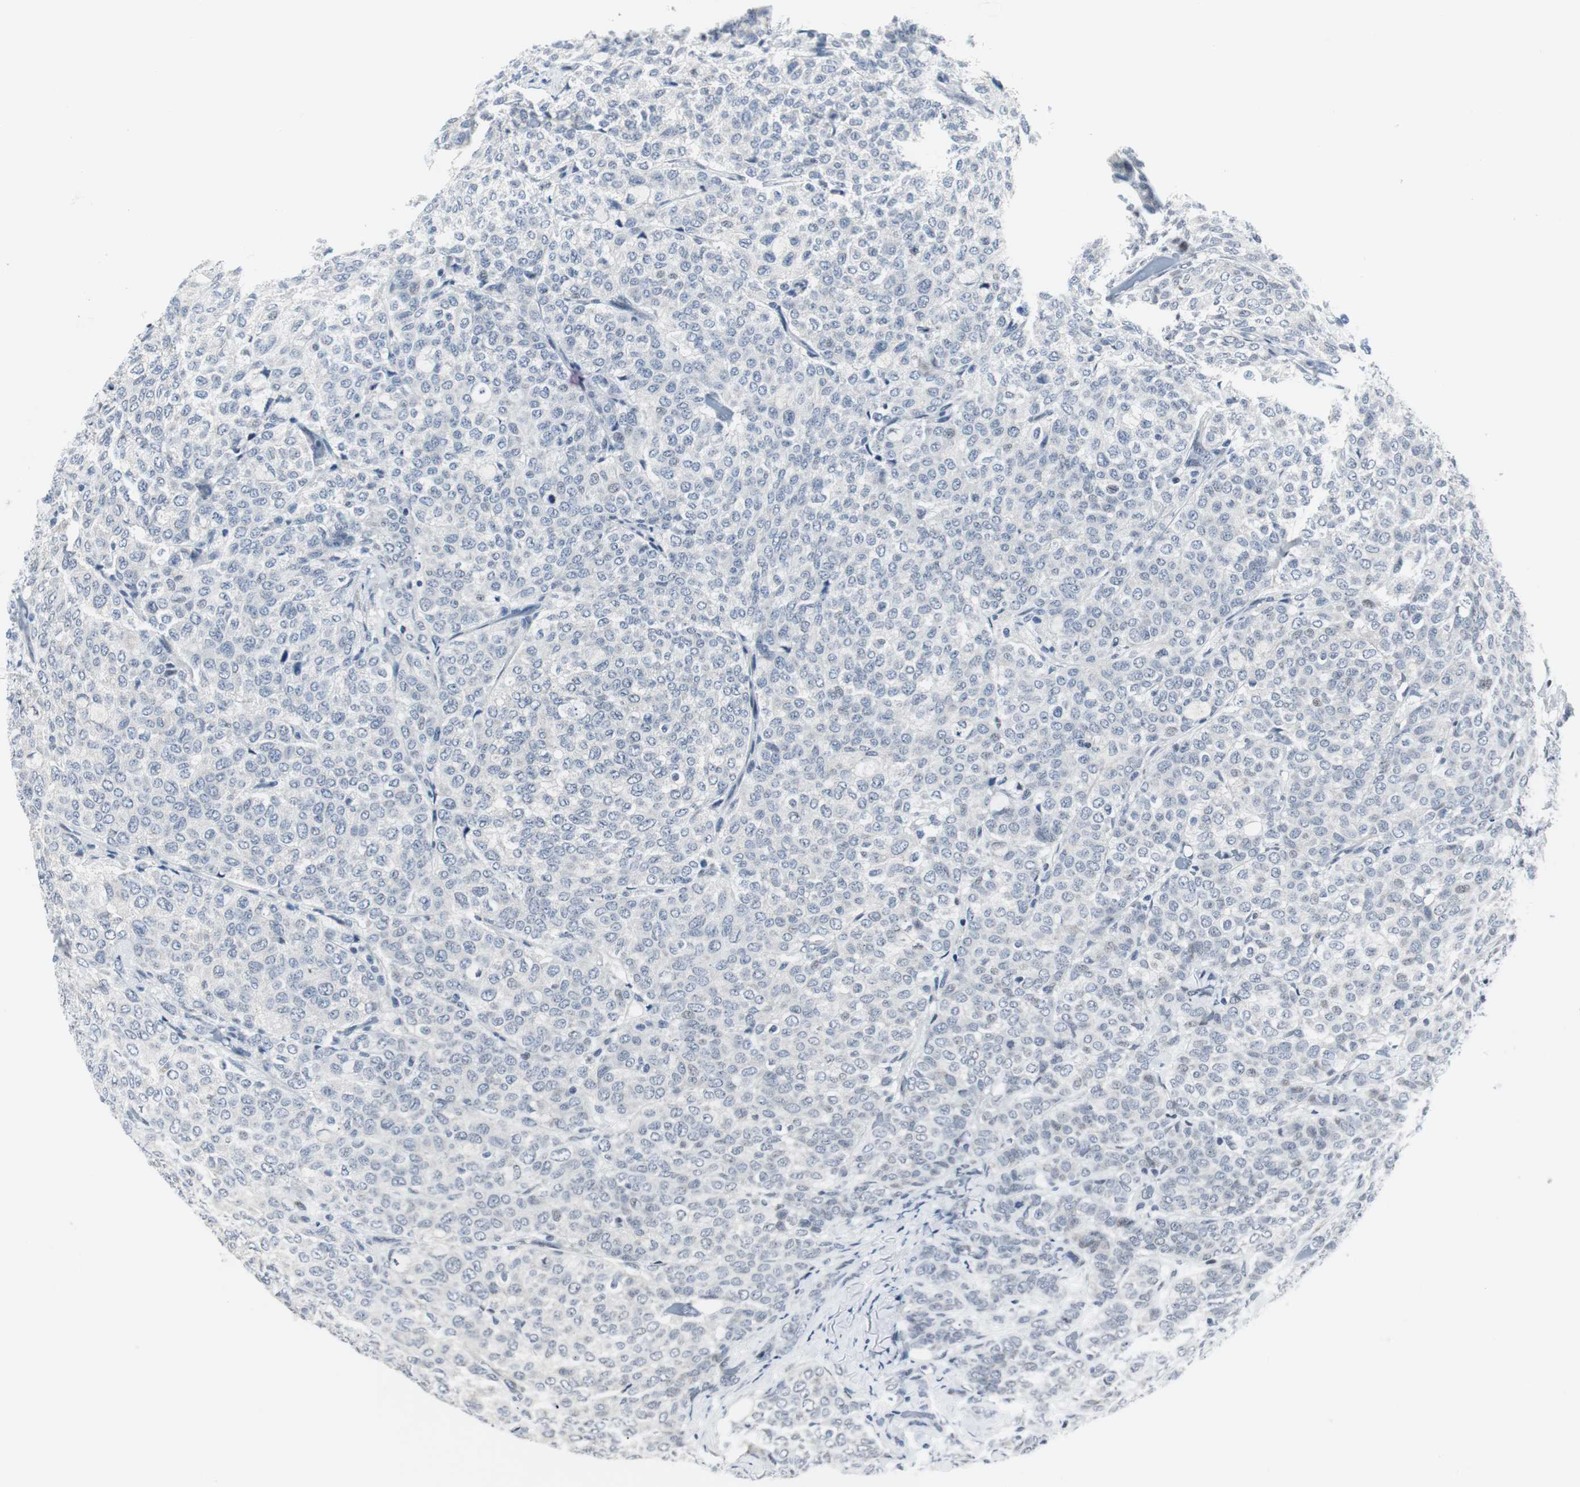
{"staining": {"intensity": "negative", "quantity": "none", "location": "none"}, "tissue": "breast cancer", "cell_type": "Tumor cells", "image_type": "cancer", "snomed": [{"axis": "morphology", "description": "Lobular carcinoma"}, {"axis": "topography", "description": "Breast"}], "caption": "Tumor cells show no significant staining in lobular carcinoma (breast).", "gene": "MTA1", "patient": {"sex": "female", "age": 60}}